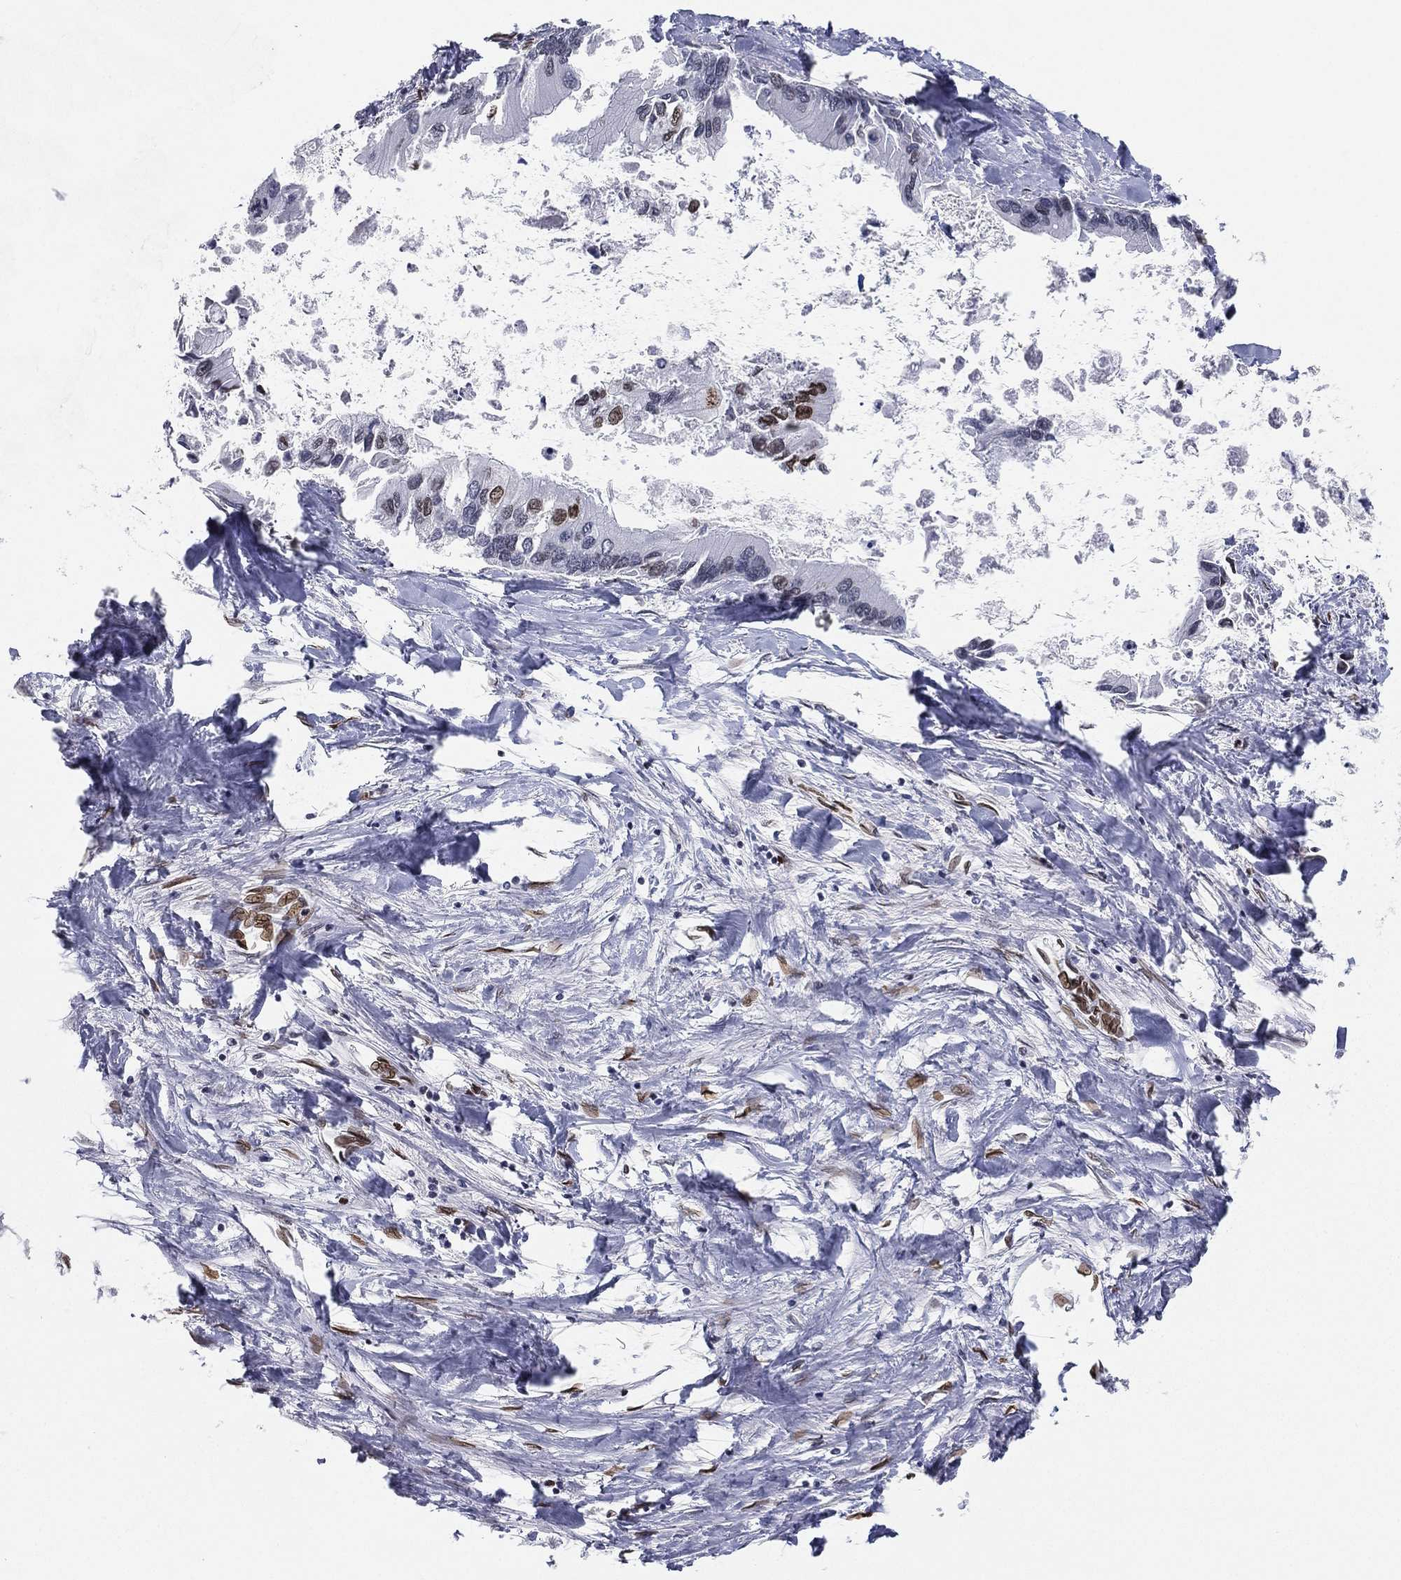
{"staining": {"intensity": "moderate", "quantity": "<25%", "location": "nuclear"}, "tissue": "liver cancer", "cell_type": "Tumor cells", "image_type": "cancer", "snomed": [{"axis": "morphology", "description": "Cholangiocarcinoma"}, {"axis": "topography", "description": "Liver"}], "caption": "Moderate nuclear positivity is present in about <25% of tumor cells in cholangiocarcinoma (liver).", "gene": "LMNB1", "patient": {"sex": "male", "age": 66}}